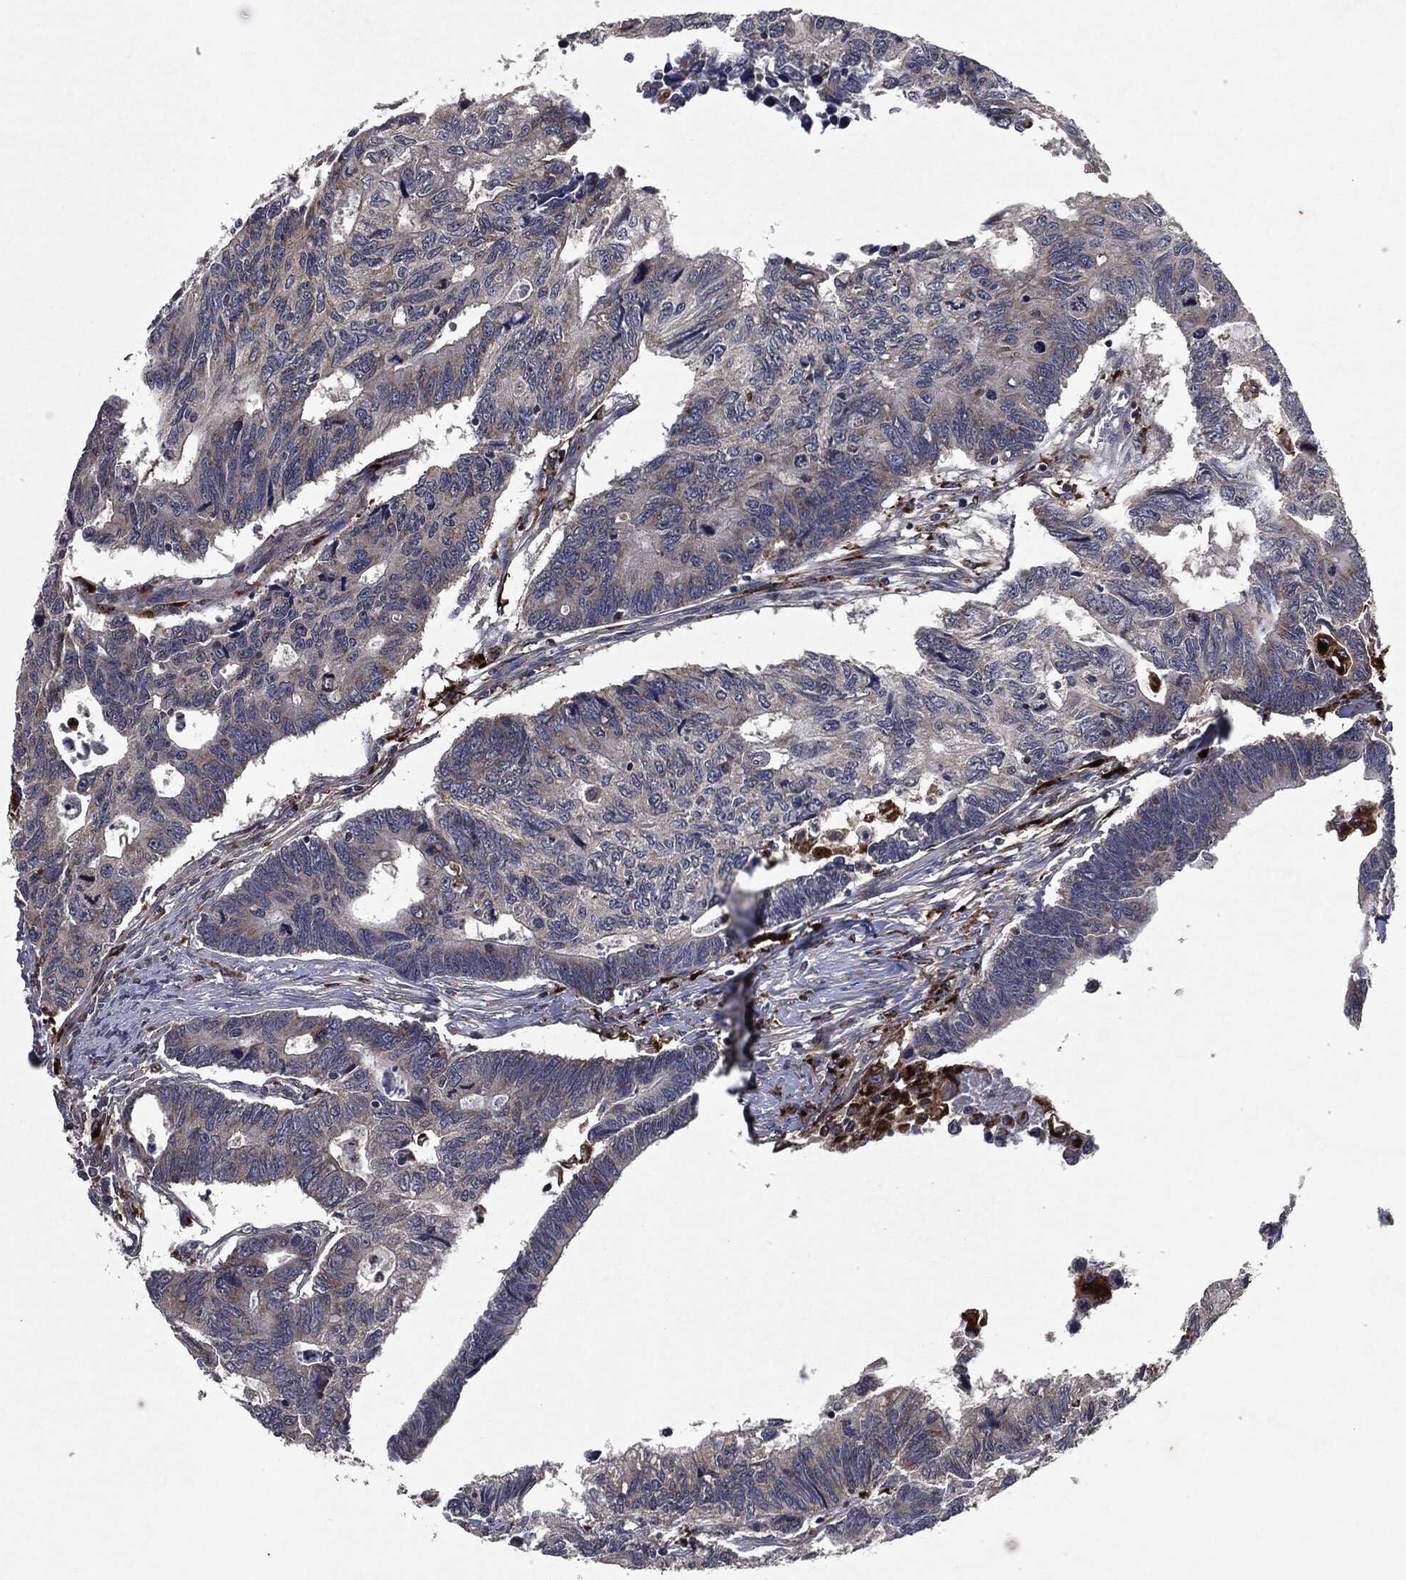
{"staining": {"intensity": "moderate", "quantity": "<25%", "location": "cytoplasmic/membranous"}, "tissue": "colorectal cancer", "cell_type": "Tumor cells", "image_type": "cancer", "snomed": [{"axis": "morphology", "description": "Adenocarcinoma, NOS"}, {"axis": "topography", "description": "Colon"}], "caption": "Protein expression analysis of human colorectal cancer (adenocarcinoma) reveals moderate cytoplasmic/membranous positivity in about <25% of tumor cells.", "gene": "SLC31A2", "patient": {"sex": "female", "age": 77}}